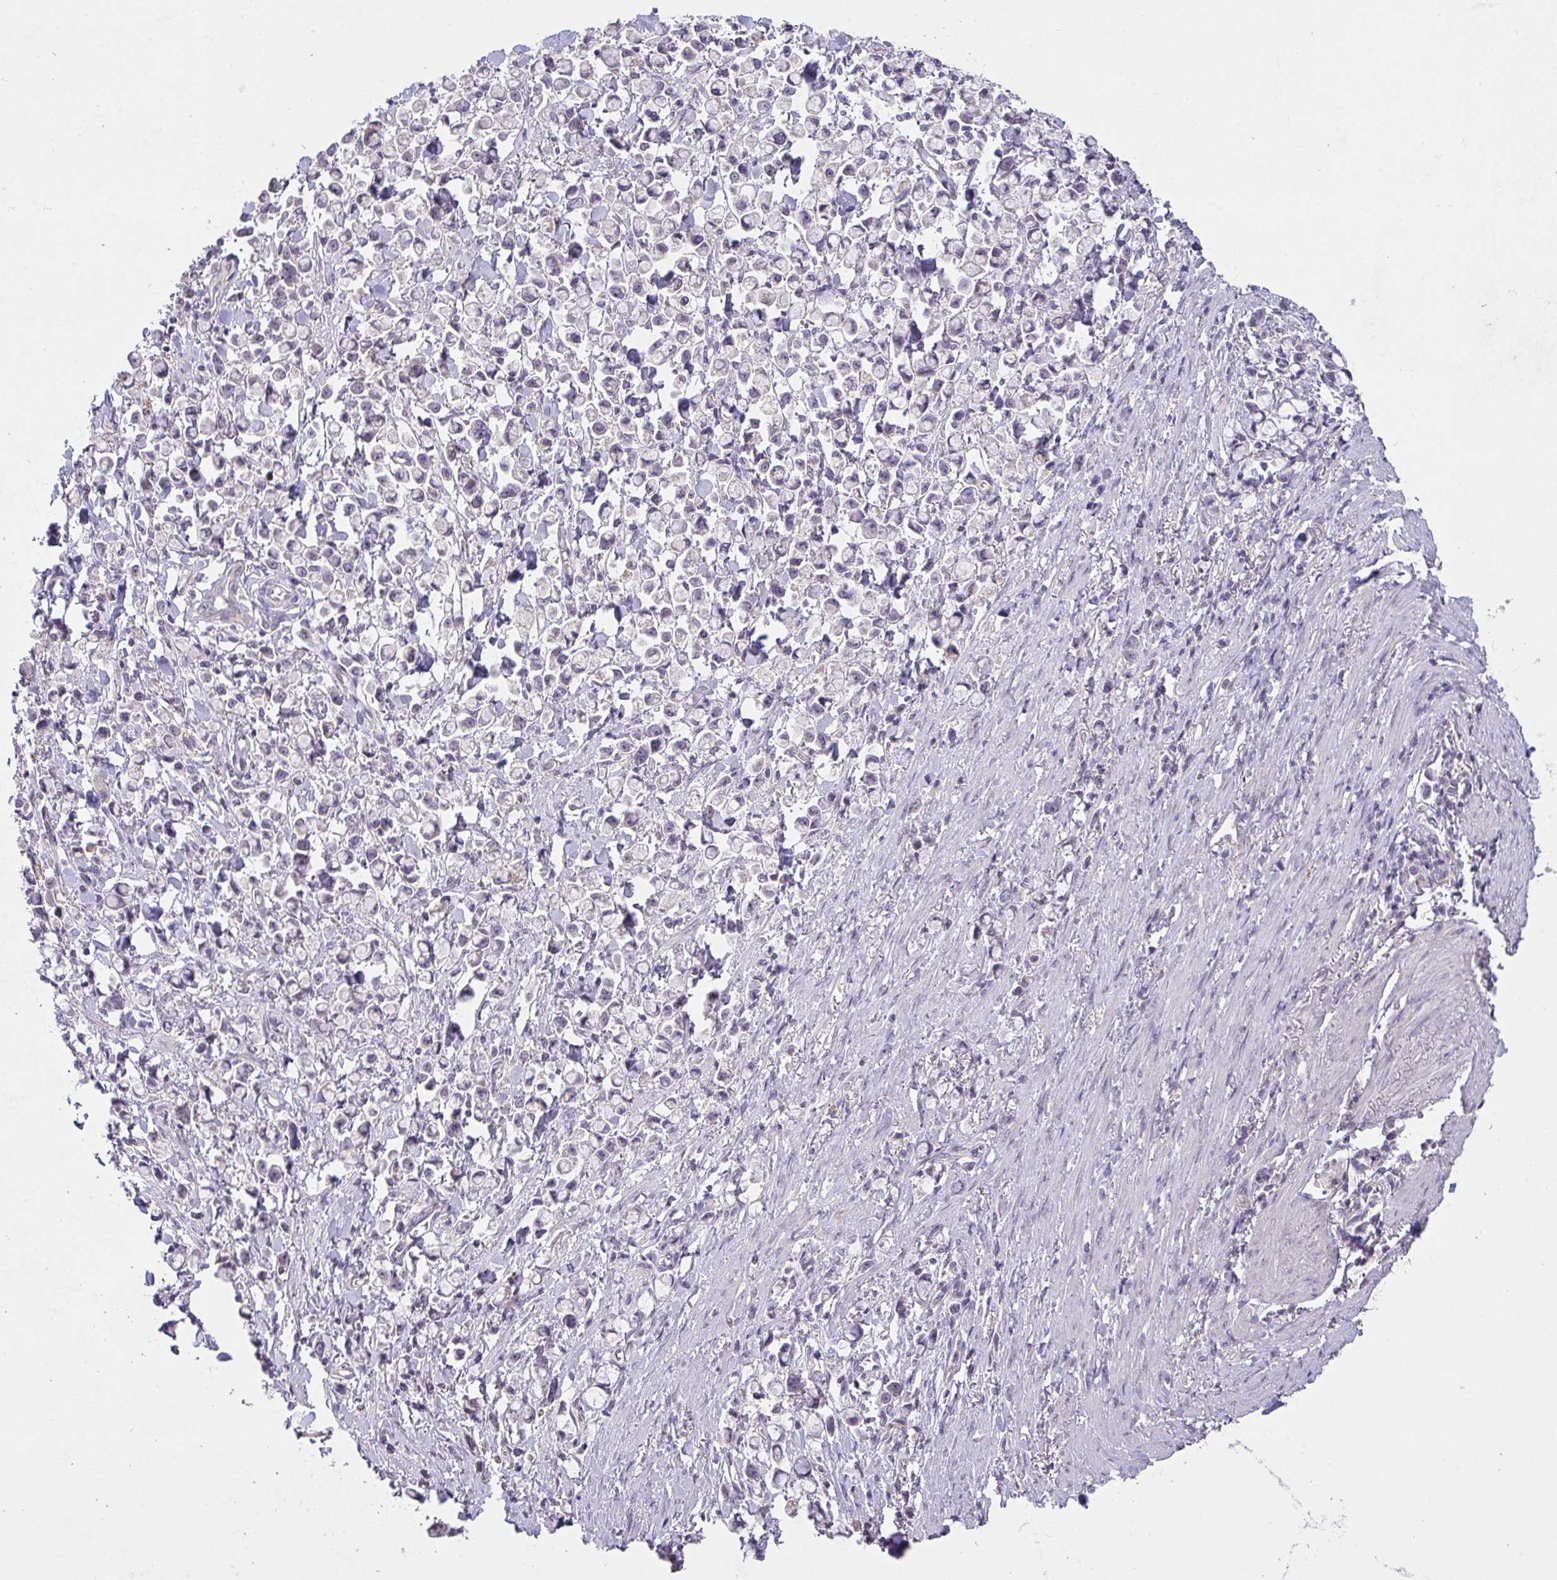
{"staining": {"intensity": "negative", "quantity": "none", "location": "none"}, "tissue": "stomach cancer", "cell_type": "Tumor cells", "image_type": "cancer", "snomed": [{"axis": "morphology", "description": "Adenocarcinoma, NOS"}, {"axis": "topography", "description": "Stomach"}], "caption": "Protein analysis of adenocarcinoma (stomach) displays no significant positivity in tumor cells. Nuclei are stained in blue.", "gene": "TMEM219", "patient": {"sex": "female", "age": 81}}